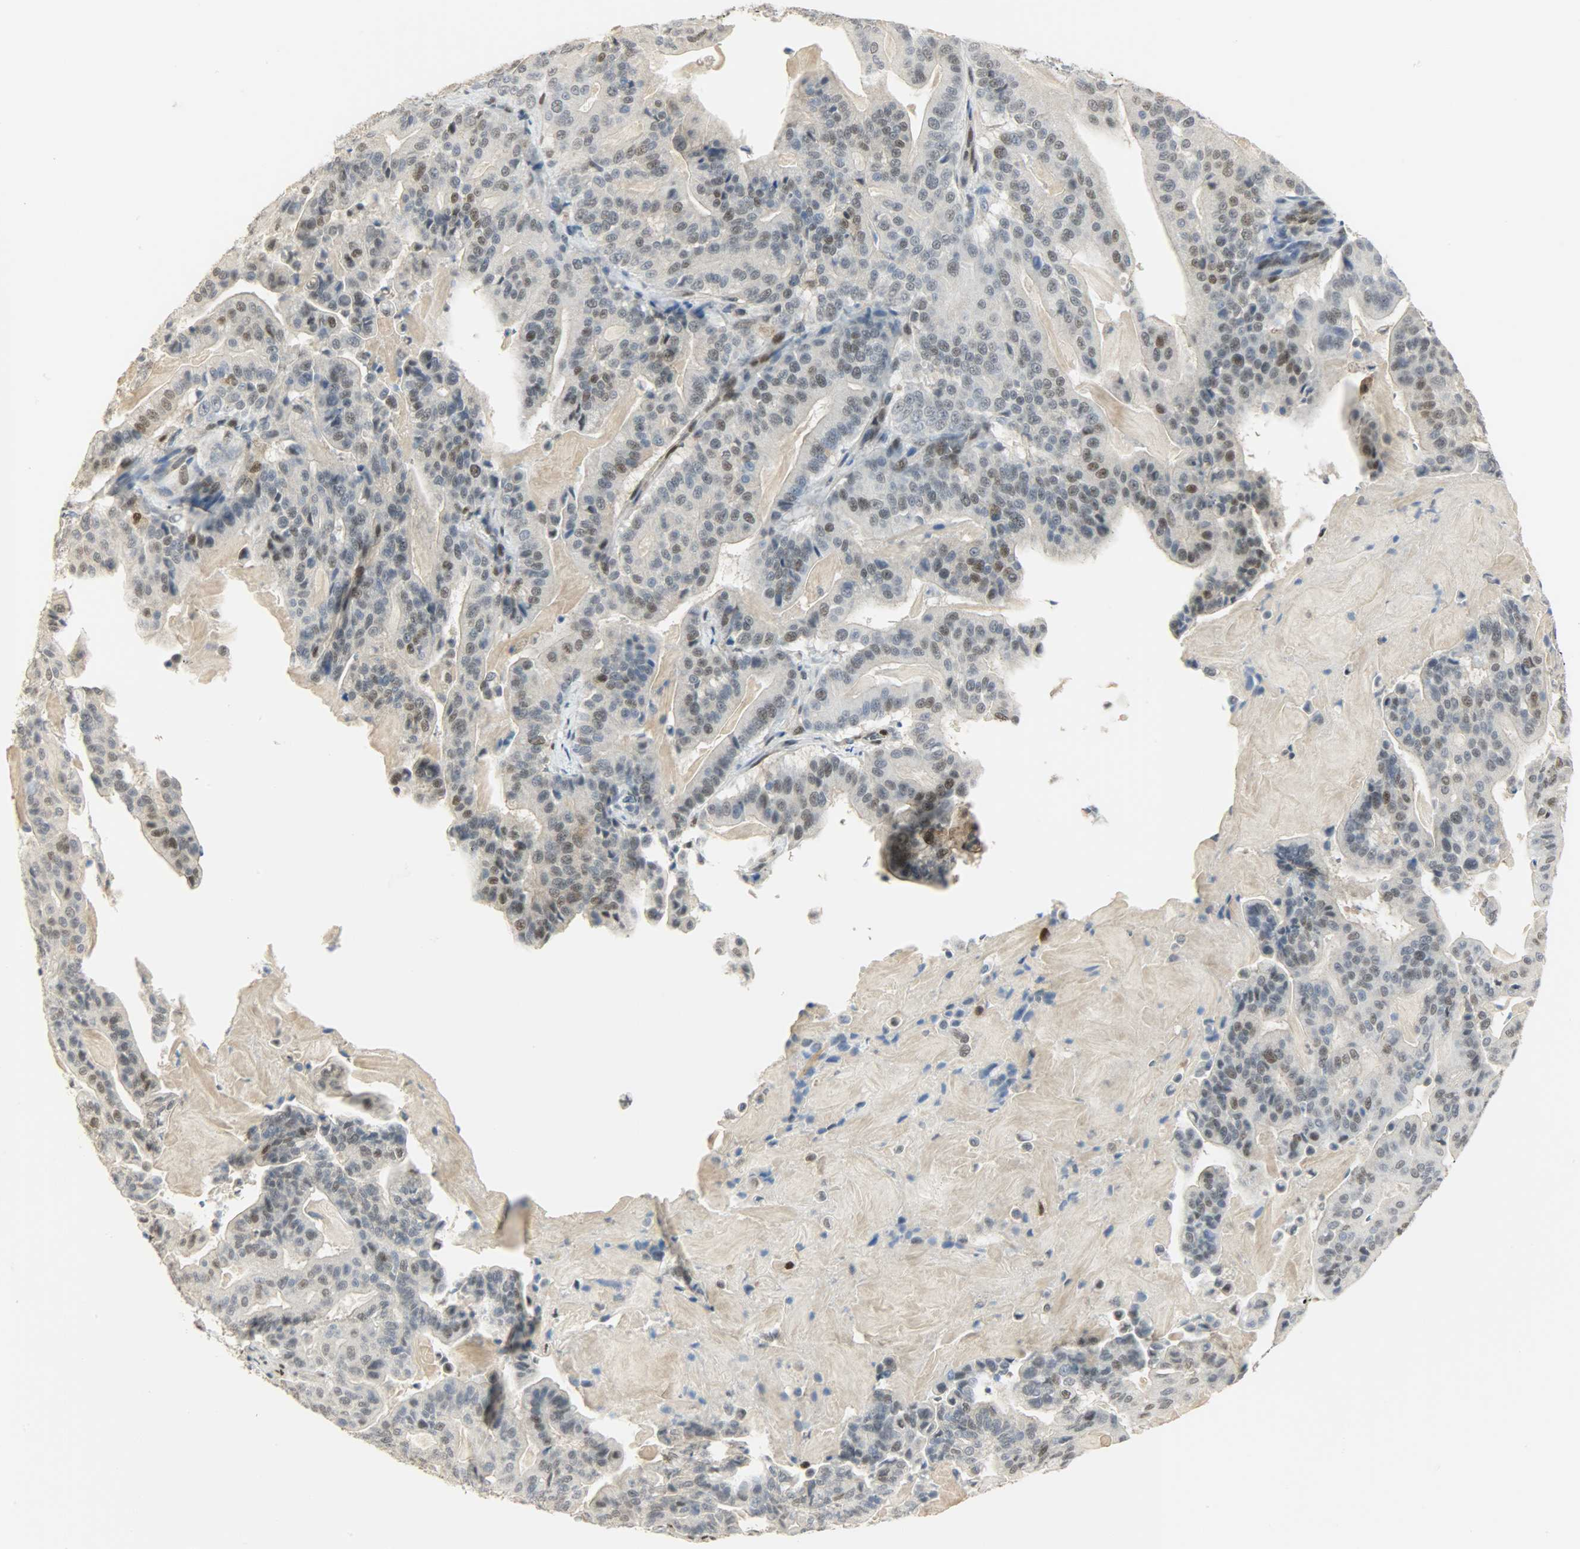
{"staining": {"intensity": "moderate", "quantity": "25%-75%", "location": "nuclear"}, "tissue": "pancreatic cancer", "cell_type": "Tumor cells", "image_type": "cancer", "snomed": [{"axis": "morphology", "description": "Adenocarcinoma, NOS"}, {"axis": "topography", "description": "Pancreas"}], "caption": "Immunohistochemistry image of human pancreatic cancer (adenocarcinoma) stained for a protein (brown), which exhibits medium levels of moderate nuclear positivity in about 25%-75% of tumor cells.", "gene": "NPEPL1", "patient": {"sex": "male", "age": 63}}